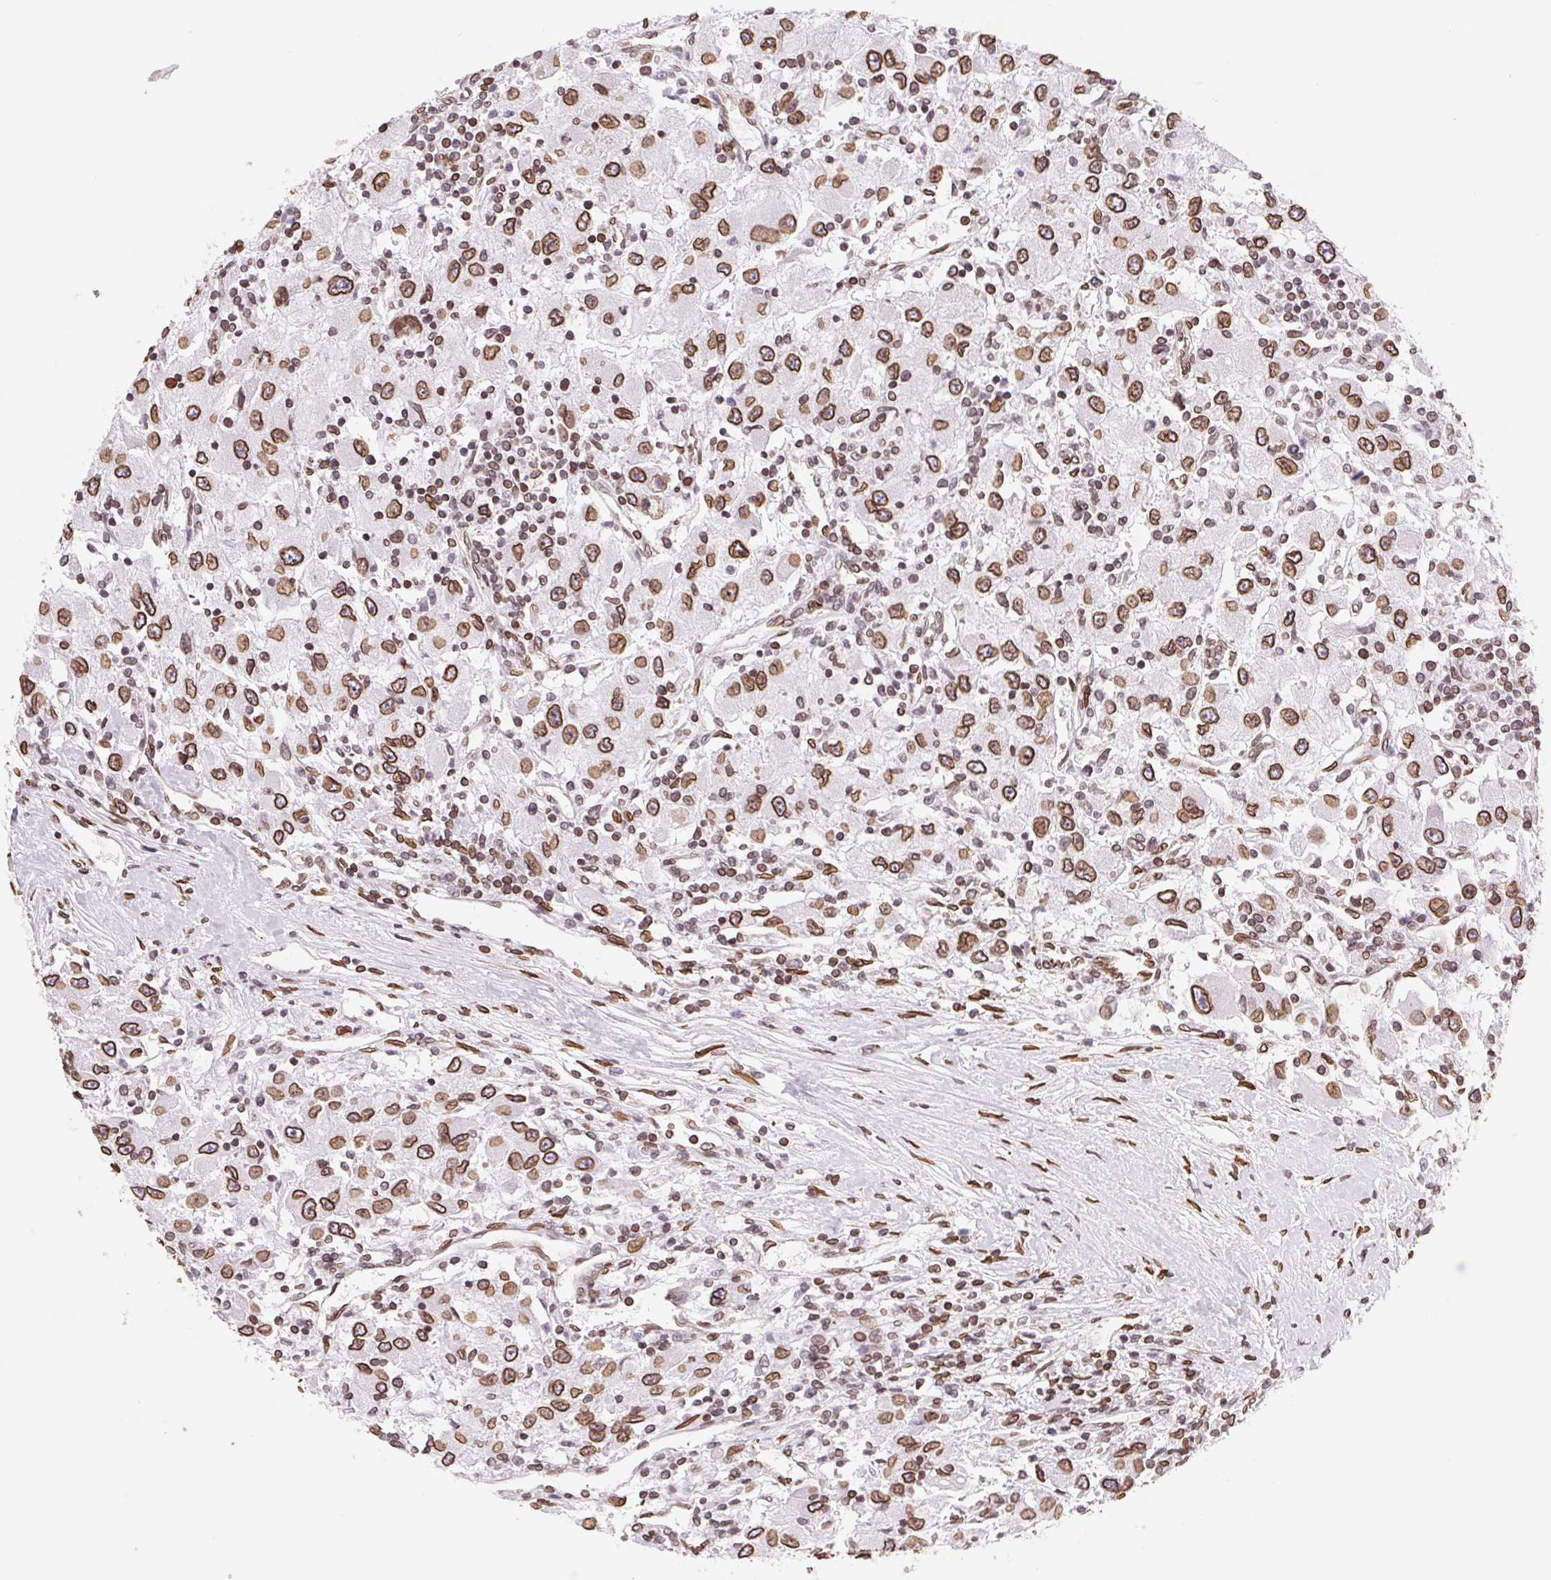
{"staining": {"intensity": "strong", "quantity": ">75%", "location": "cytoplasmic/membranous,nuclear"}, "tissue": "renal cancer", "cell_type": "Tumor cells", "image_type": "cancer", "snomed": [{"axis": "morphology", "description": "Adenocarcinoma, NOS"}, {"axis": "topography", "description": "Kidney"}], "caption": "Human adenocarcinoma (renal) stained for a protein (brown) exhibits strong cytoplasmic/membranous and nuclear positive positivity in approximately >75% of tumor cells.", "gene": "LMNB2", "patient": {"sex": "female", "age": 67}}